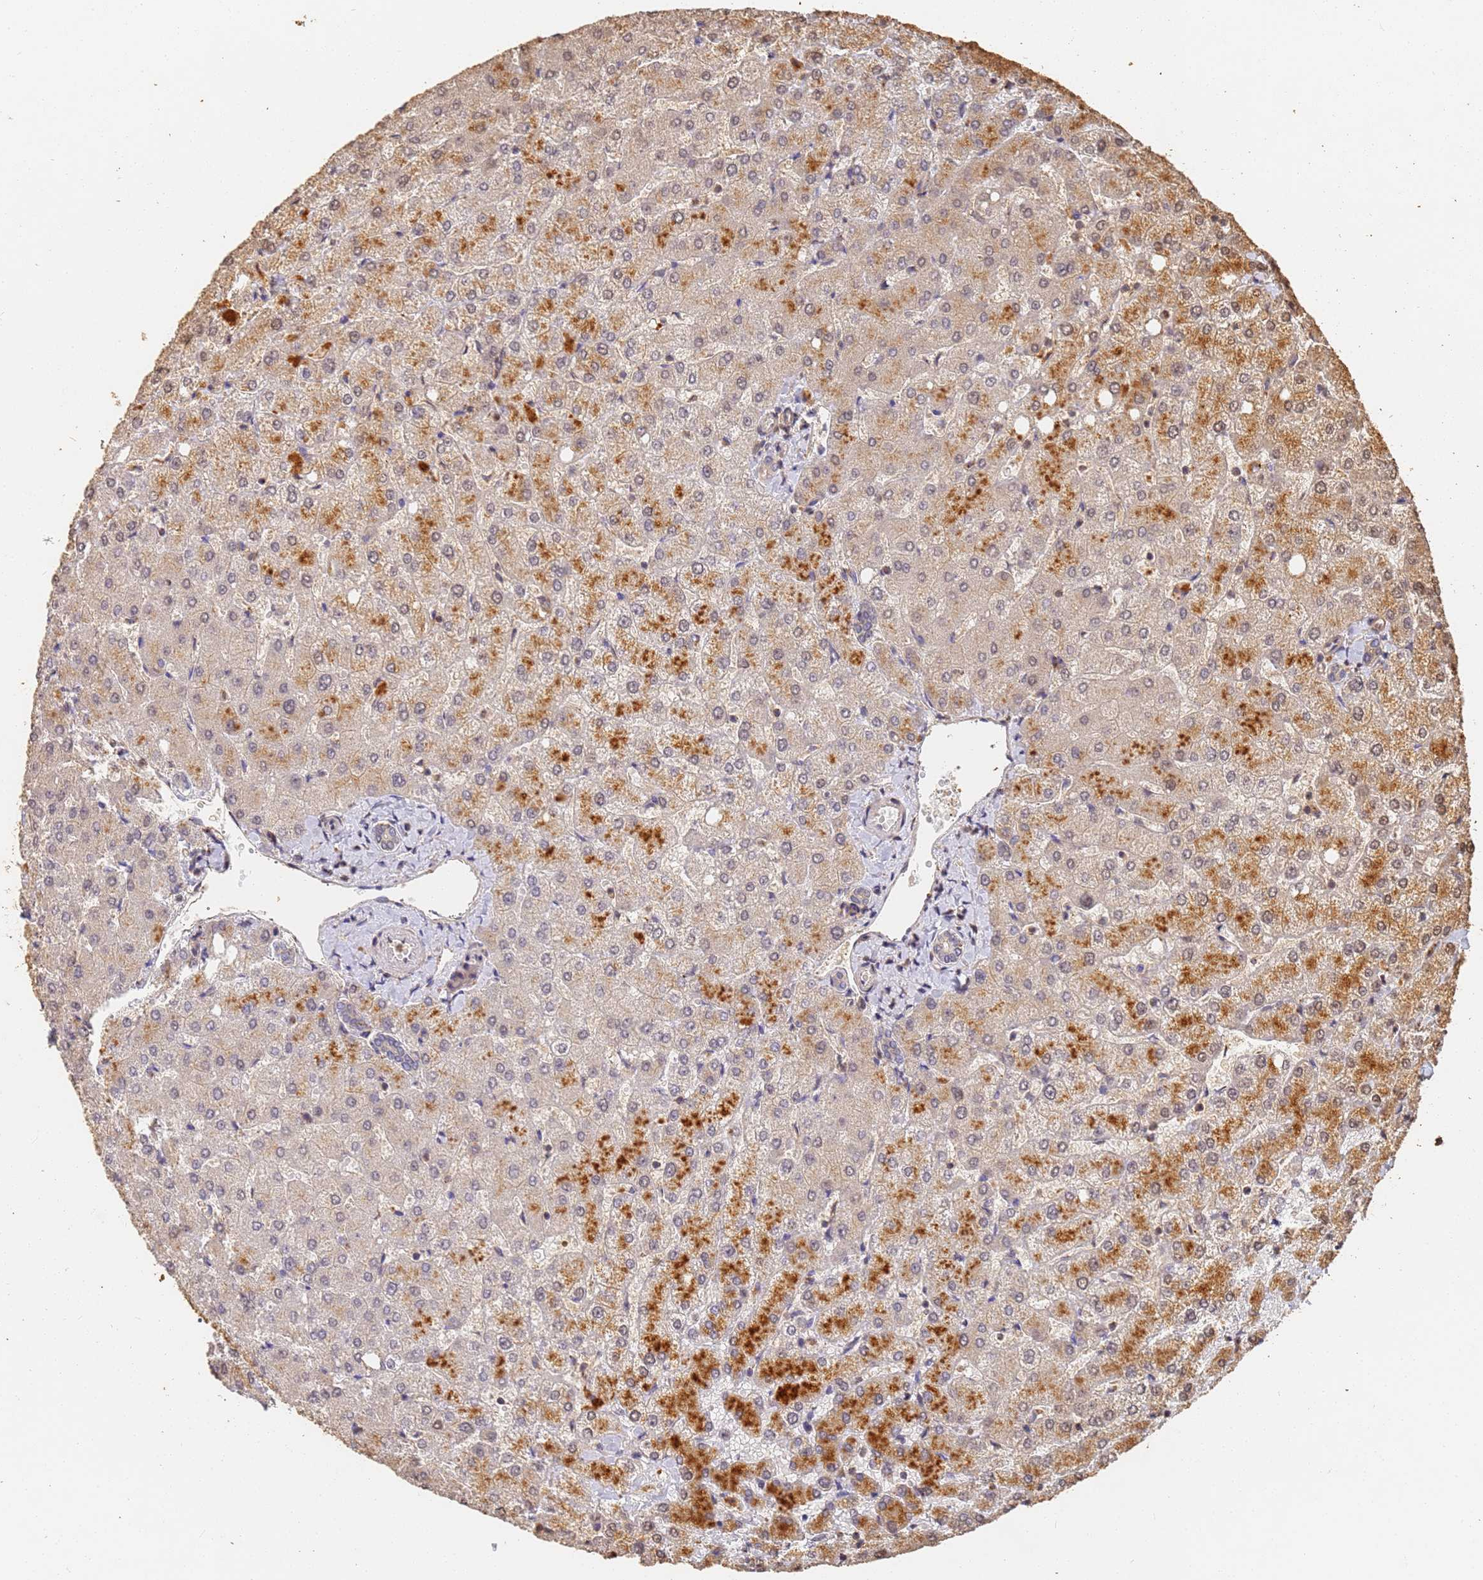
{"staining": {"intensity": "weak", "quantity": "<25%", "location": "cytoplasmic/membranous"}, "tissue": "liver", "cell_type": "Cholangiocytes", "image_type": "normal", "snomed": [{"axis": "morphology", "description": "Normal tissue, NOS"}, {"axis": "topography", "description": "Liver"}], "caption": "Immunohistochemistry (IHC) image of benign liver: human liver stained with DAB (3,3'-diaminobenzidine) reveals no significant protein expression in cholangiocytes.", "gene": "JAK2", "patient": {"sex": "female", "age": 54}}